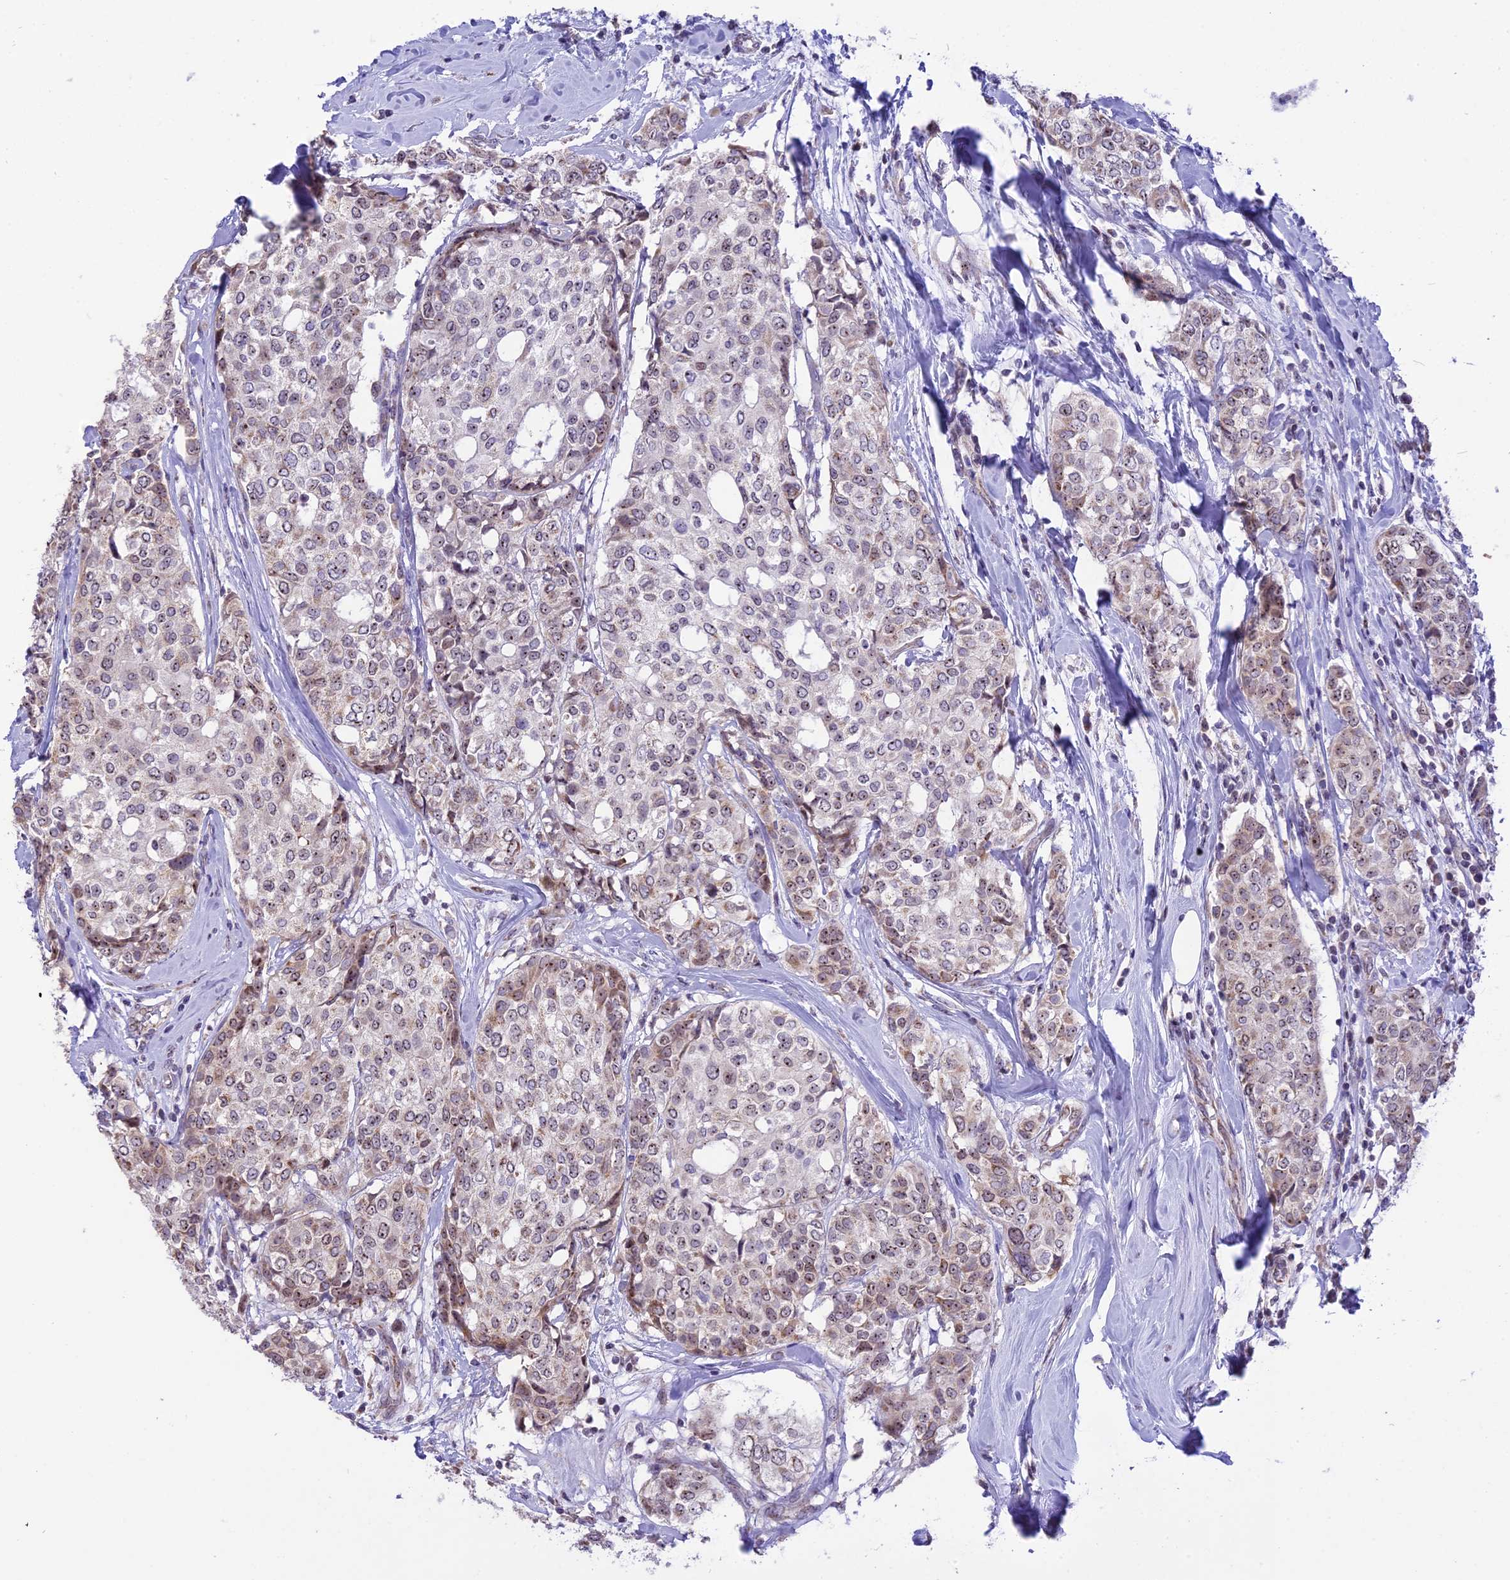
{"staining": {"intensity": "weak", "quantity": "25%-75%", "location": "cytoplasmic/membranous,nuclear"}, "tissue": "breast cancer", "cell_type": "Tumor cells", "image_type": "cancer", "snomed": [{"axis": "morphology", "description": "Lobular carcinoma"}, {"axis": "topography", "description": "Breast"}], "caption": "Brown immunohistochemical staining in human breast cancer exhibits weak cytoplasmic/membranous and nuclear positivity in about 25%-75% of tumor cells.", "gene": "CMSS1", "patient": {"sex": "female", "age": 51}}